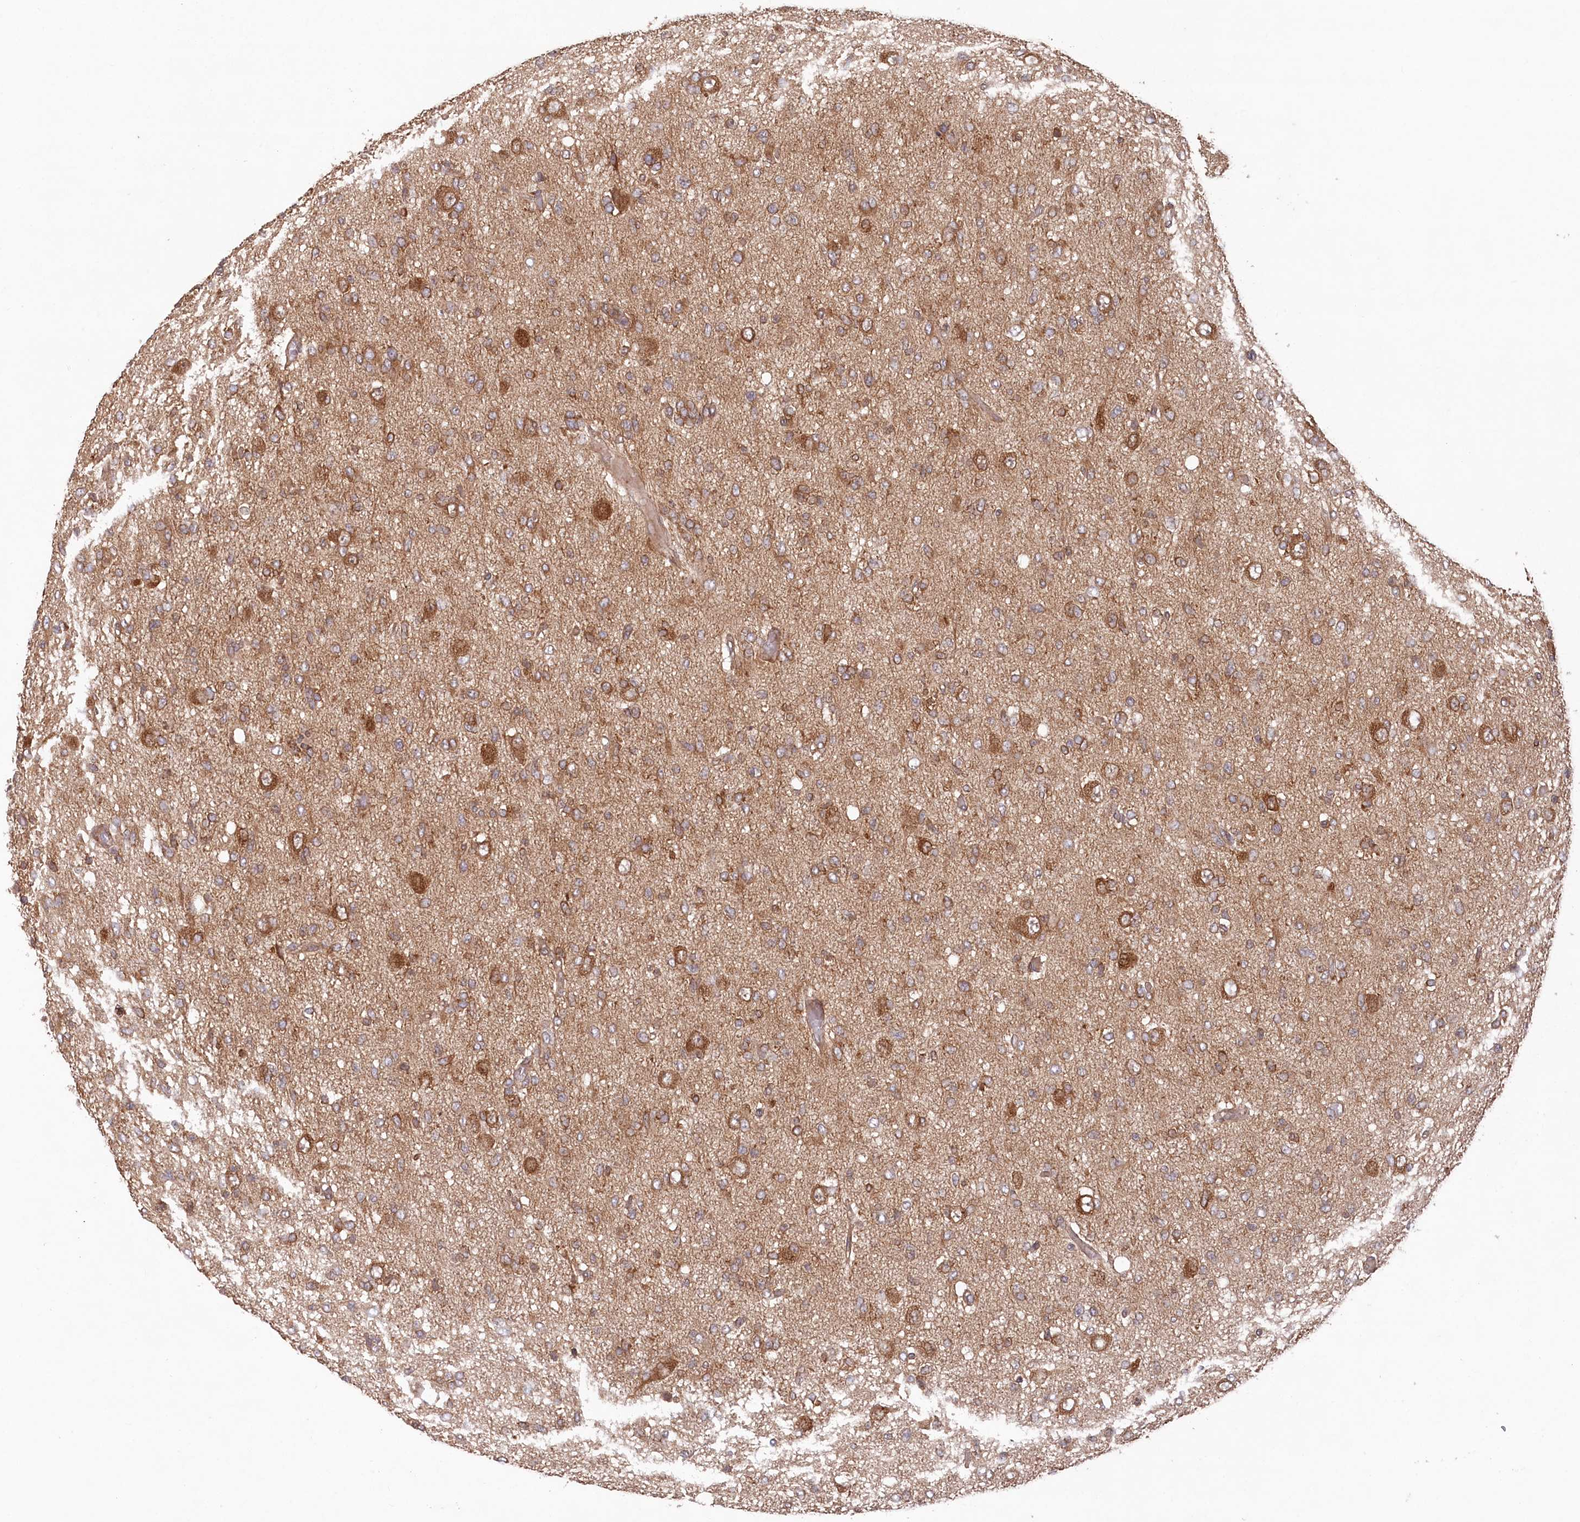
{"staining": {"intensity": "moderate", "quantity": ">75%", "location": "cytoplasmic/membranous"}, "tissue": "glioma", "cell_type": "Tumor cells", "image_type": "cancer", "snomed": [{"axis": "morphology", "description": "Glioma, malignant, High grade"}, {"axis": "topography", "description": "Brain"}], "caption": "About >75% of tumor cells in high-grade glioma (malignant) exhibit moderate cytoplasmic/membranous protein positivity as visualized by brown immunohistochemical staining.", "gene": "PPP1R21", "patient": {"sex": "female", "age": 59}}